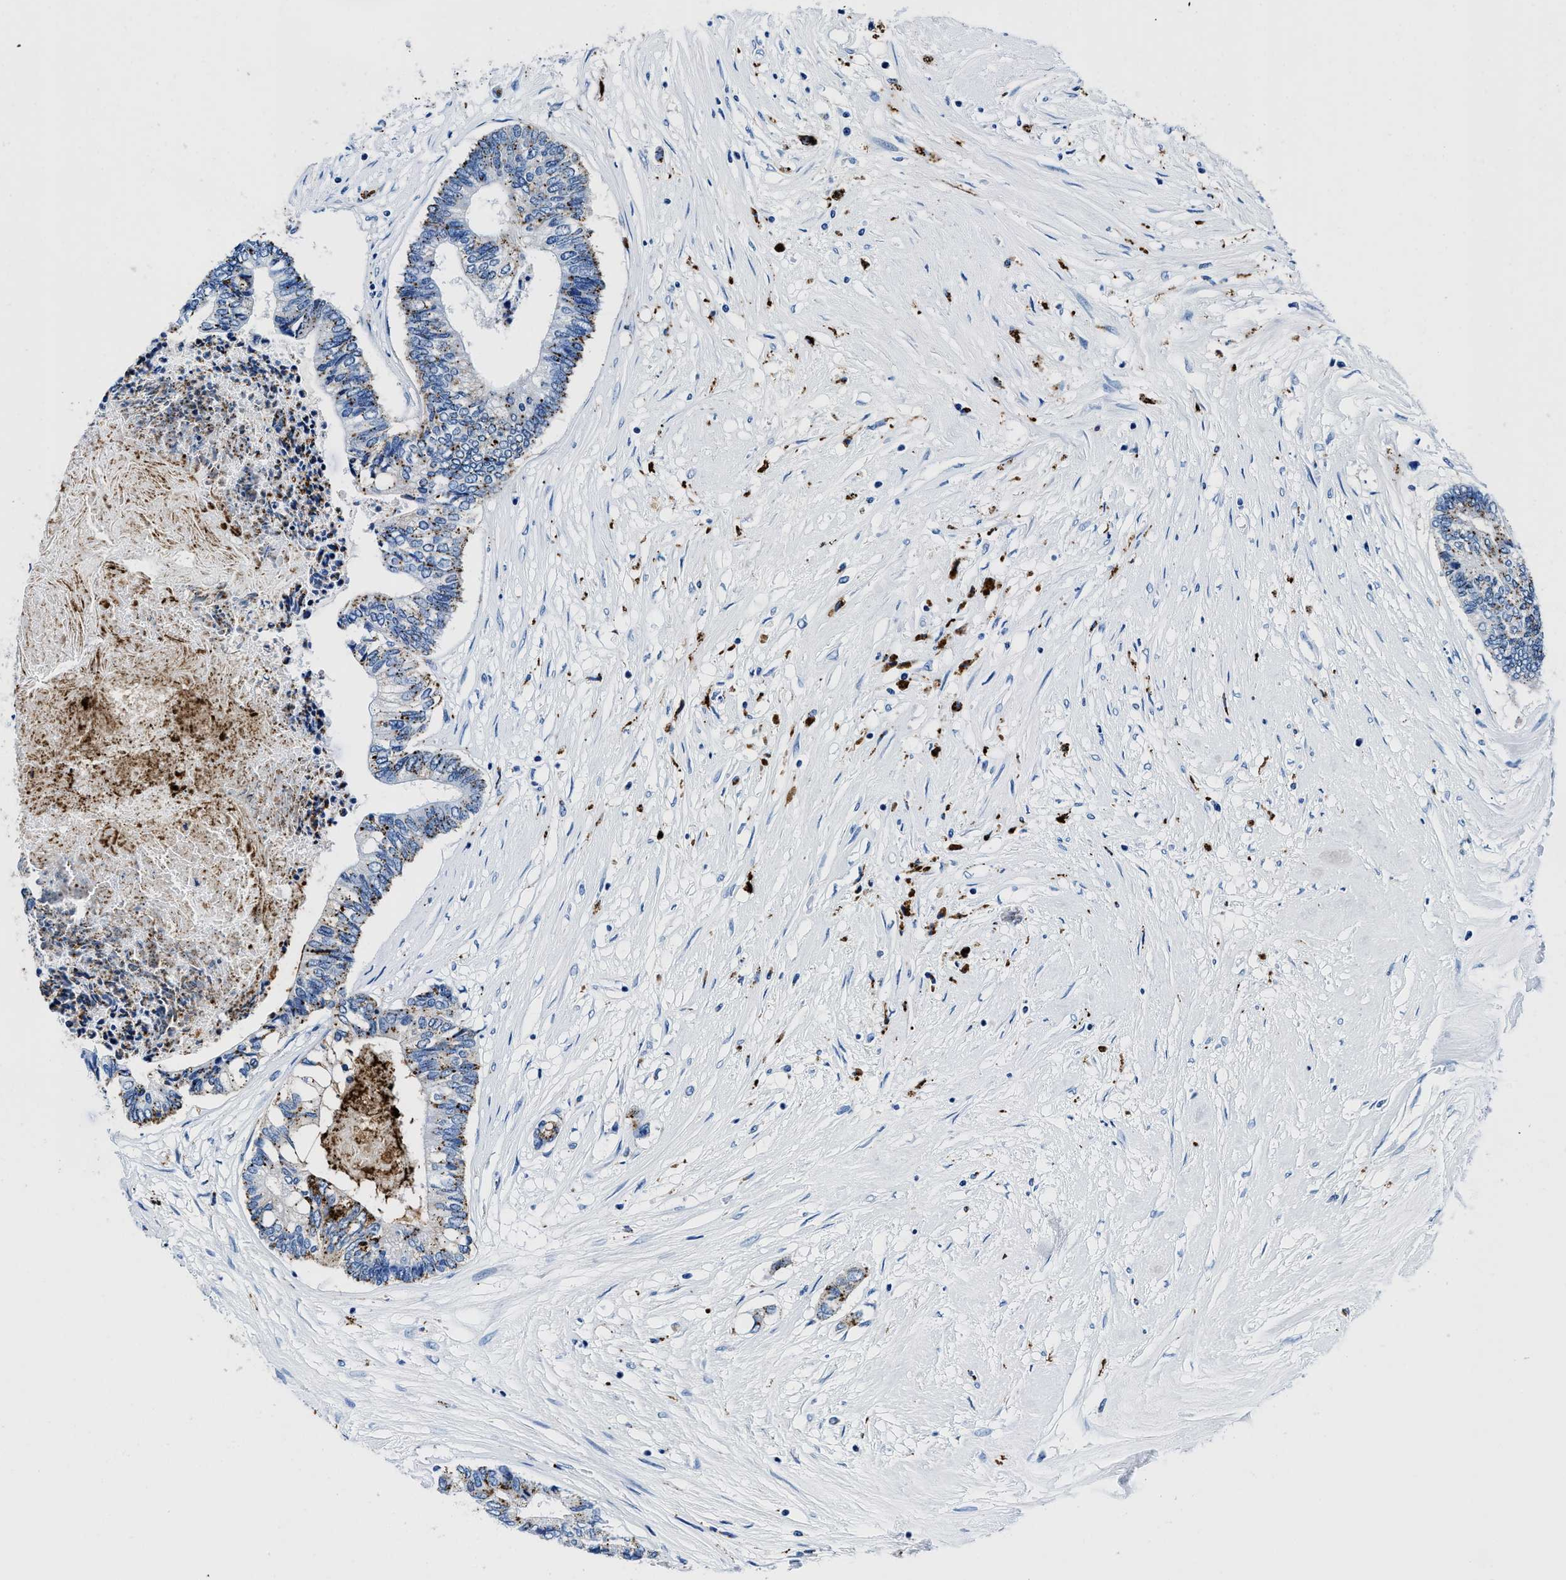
{"staining": {"intensity": "moderate", "quantity": "25%-75%", "location": "cytoplasmic/membranous"}, "tissue": "colorectal cancer", "cell_type": "Tumor cells", "image_type": "cancer", "snomed": [{"axis": "morphology", "description": "Adenocarcinoma, NOS"}, {"axis": "topography", "description": "Rectum"}], "caption": "Immunohistochemistry of human colorectal cancer (adenocarcinoma) displays medium levels of moderate cytoplasmic/membranous staining in approximately 25%-75% of tumor cells.", "gene": "OR14K1", "patient": {"sex": "male", "age": 63}}